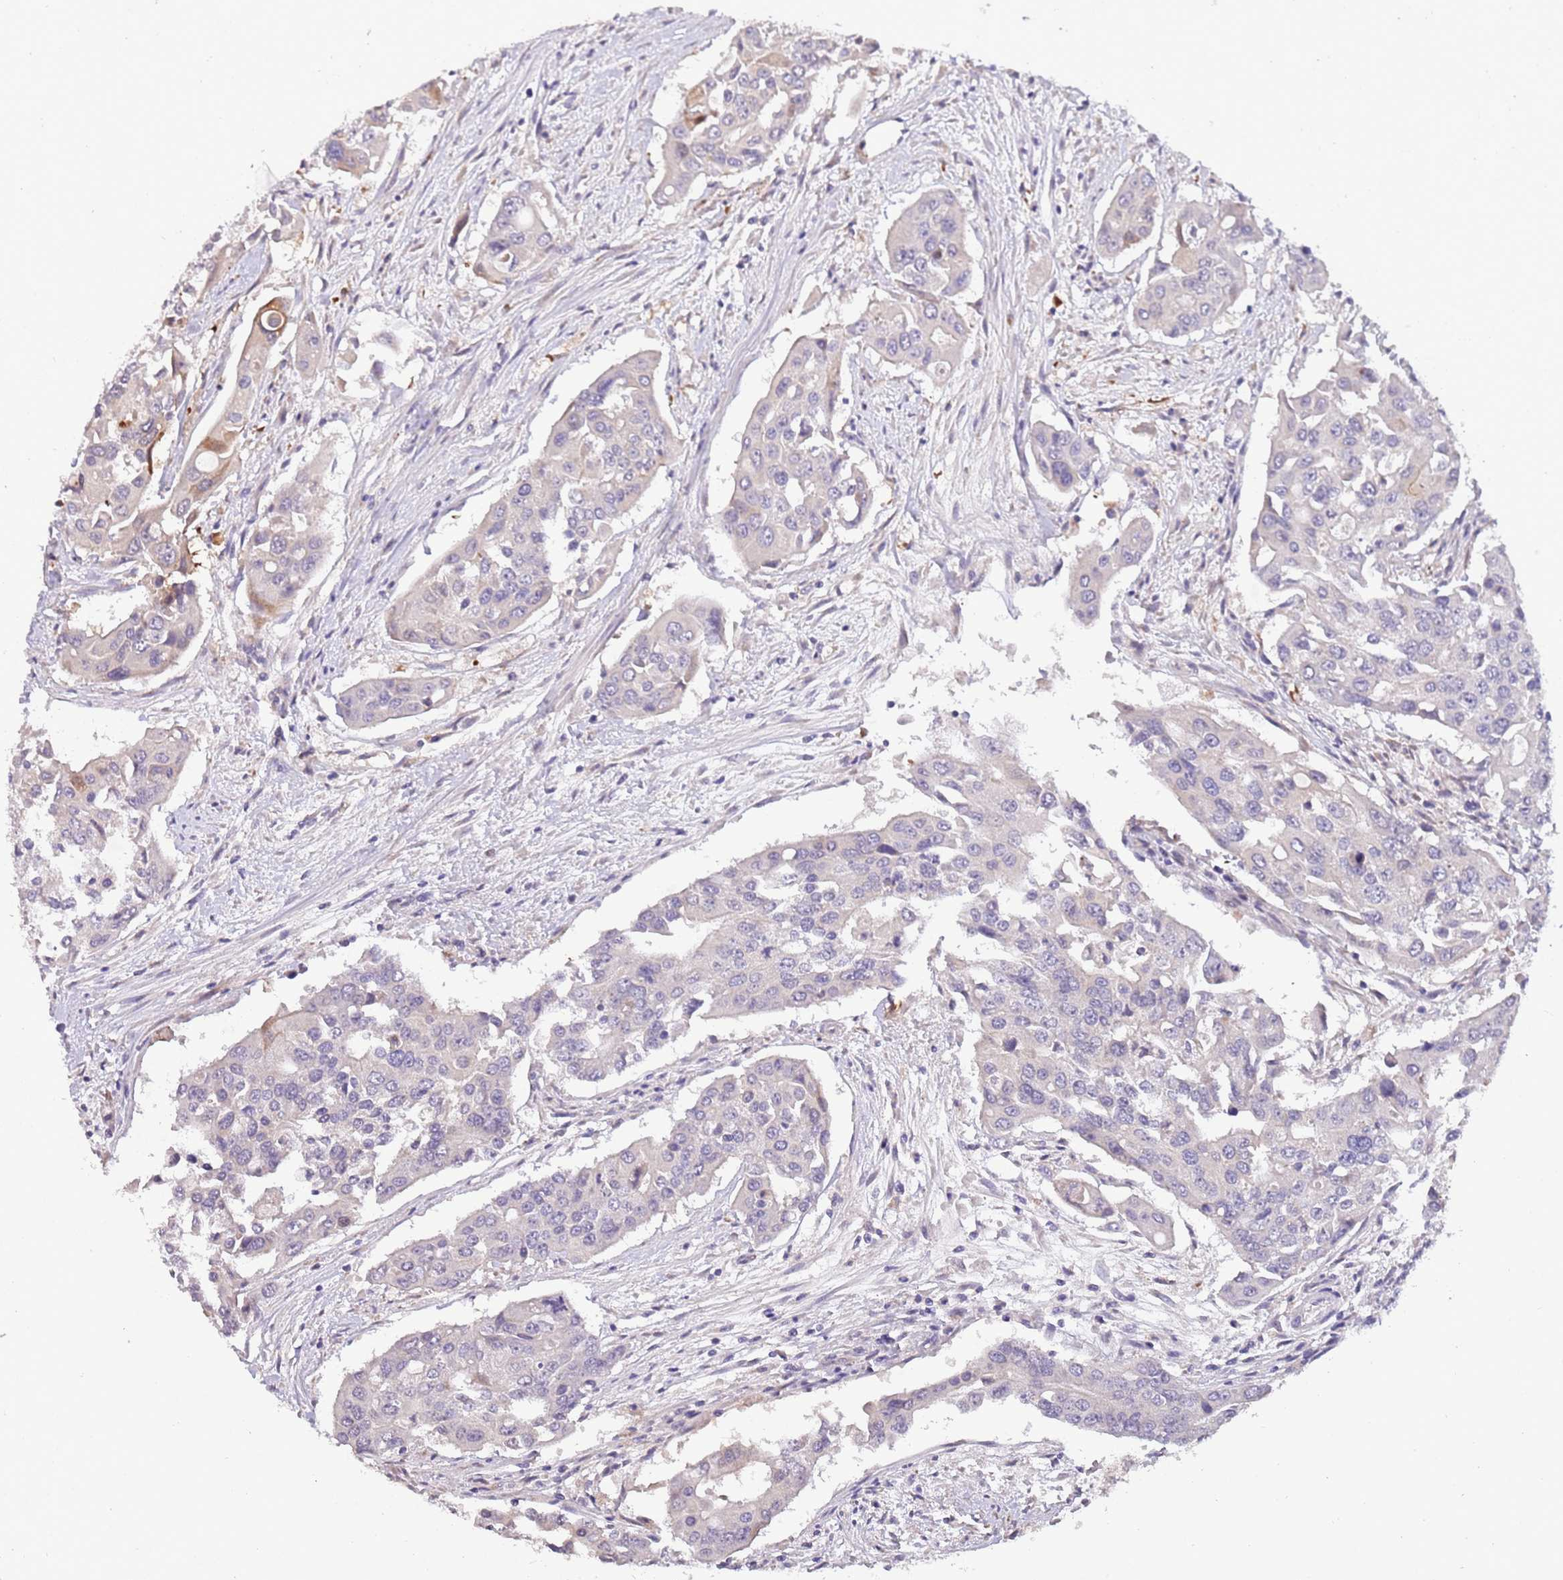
{"staining": {"intensity": "negative", "quantity": "none", "location": "none"}, "tissue": "colorectal cancer", "cell_type": "Tumor cells", "image_type": "cancer", "snomed": [{"axis": "morphology", "description": "Adenocarcinoma, NOS"}, {"axis": "topography", "description": "Colon"}], "caption": "Human colorectal cancer stained for a protein using immunohistochemistry displays no positivity in tumor cells.", "gene": "ZNF658", "patient": {"sex": "male", "age": 77}}